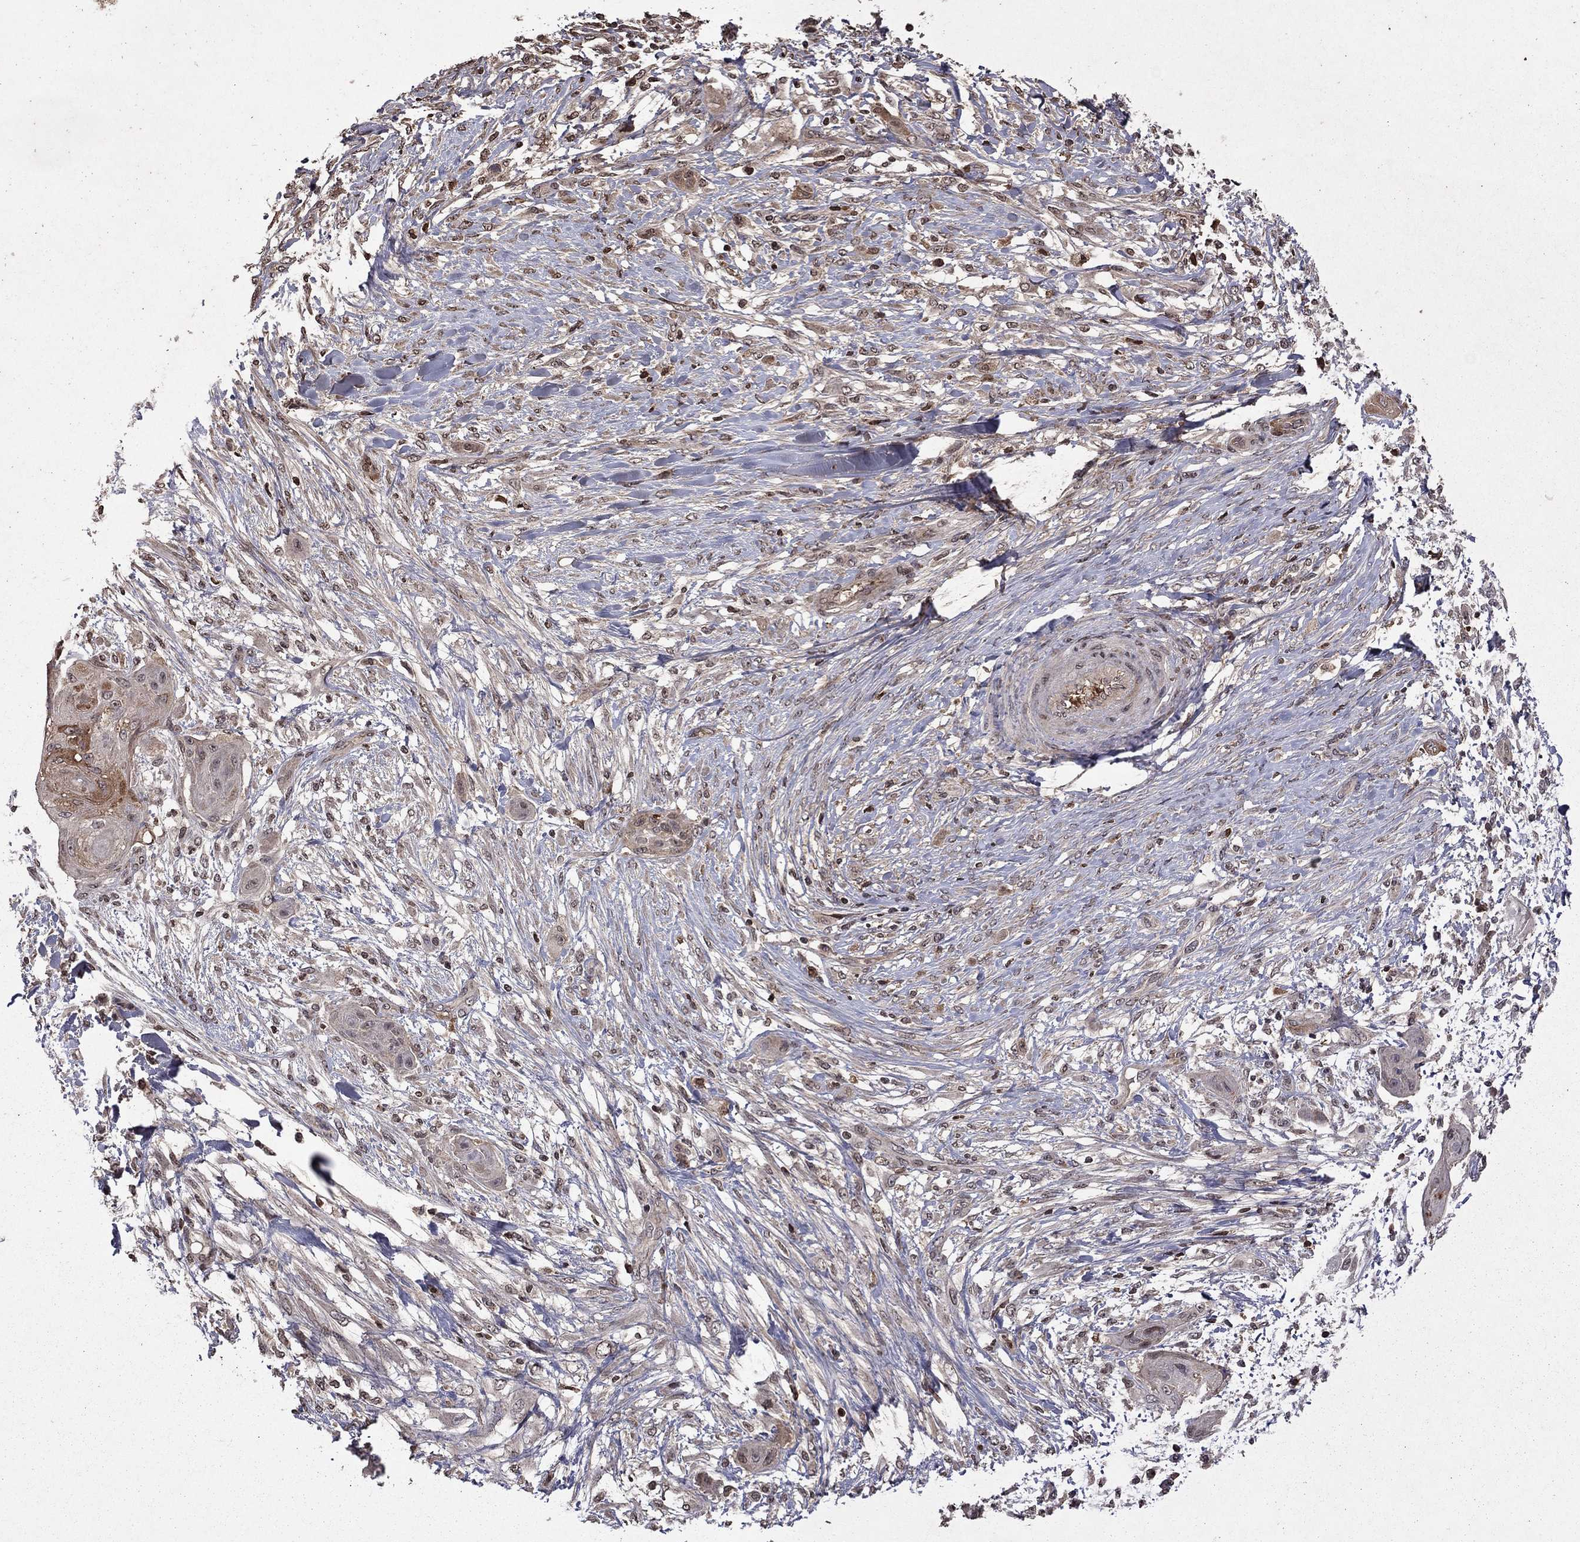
{"staining": {"intensity": "weak", "quantity": "<25%", "location": "cytoplasmic/membranous"}, "tissue": "skin cancer", "cell_type": "Tumor cells", "image_type": "cancer", "snomed": [{"axis": "morphology", "description": "Squamous cell carcinoma, NOS"}, {"axis": "topography", "description": "Skin"}], "caption": "Protein analysis of skin cancer (squamous cell carcinoma) exhibits no significant staining in tumor cells.", "gene": "NLGN1", "patient": {"sex": "male", "age": 62}}